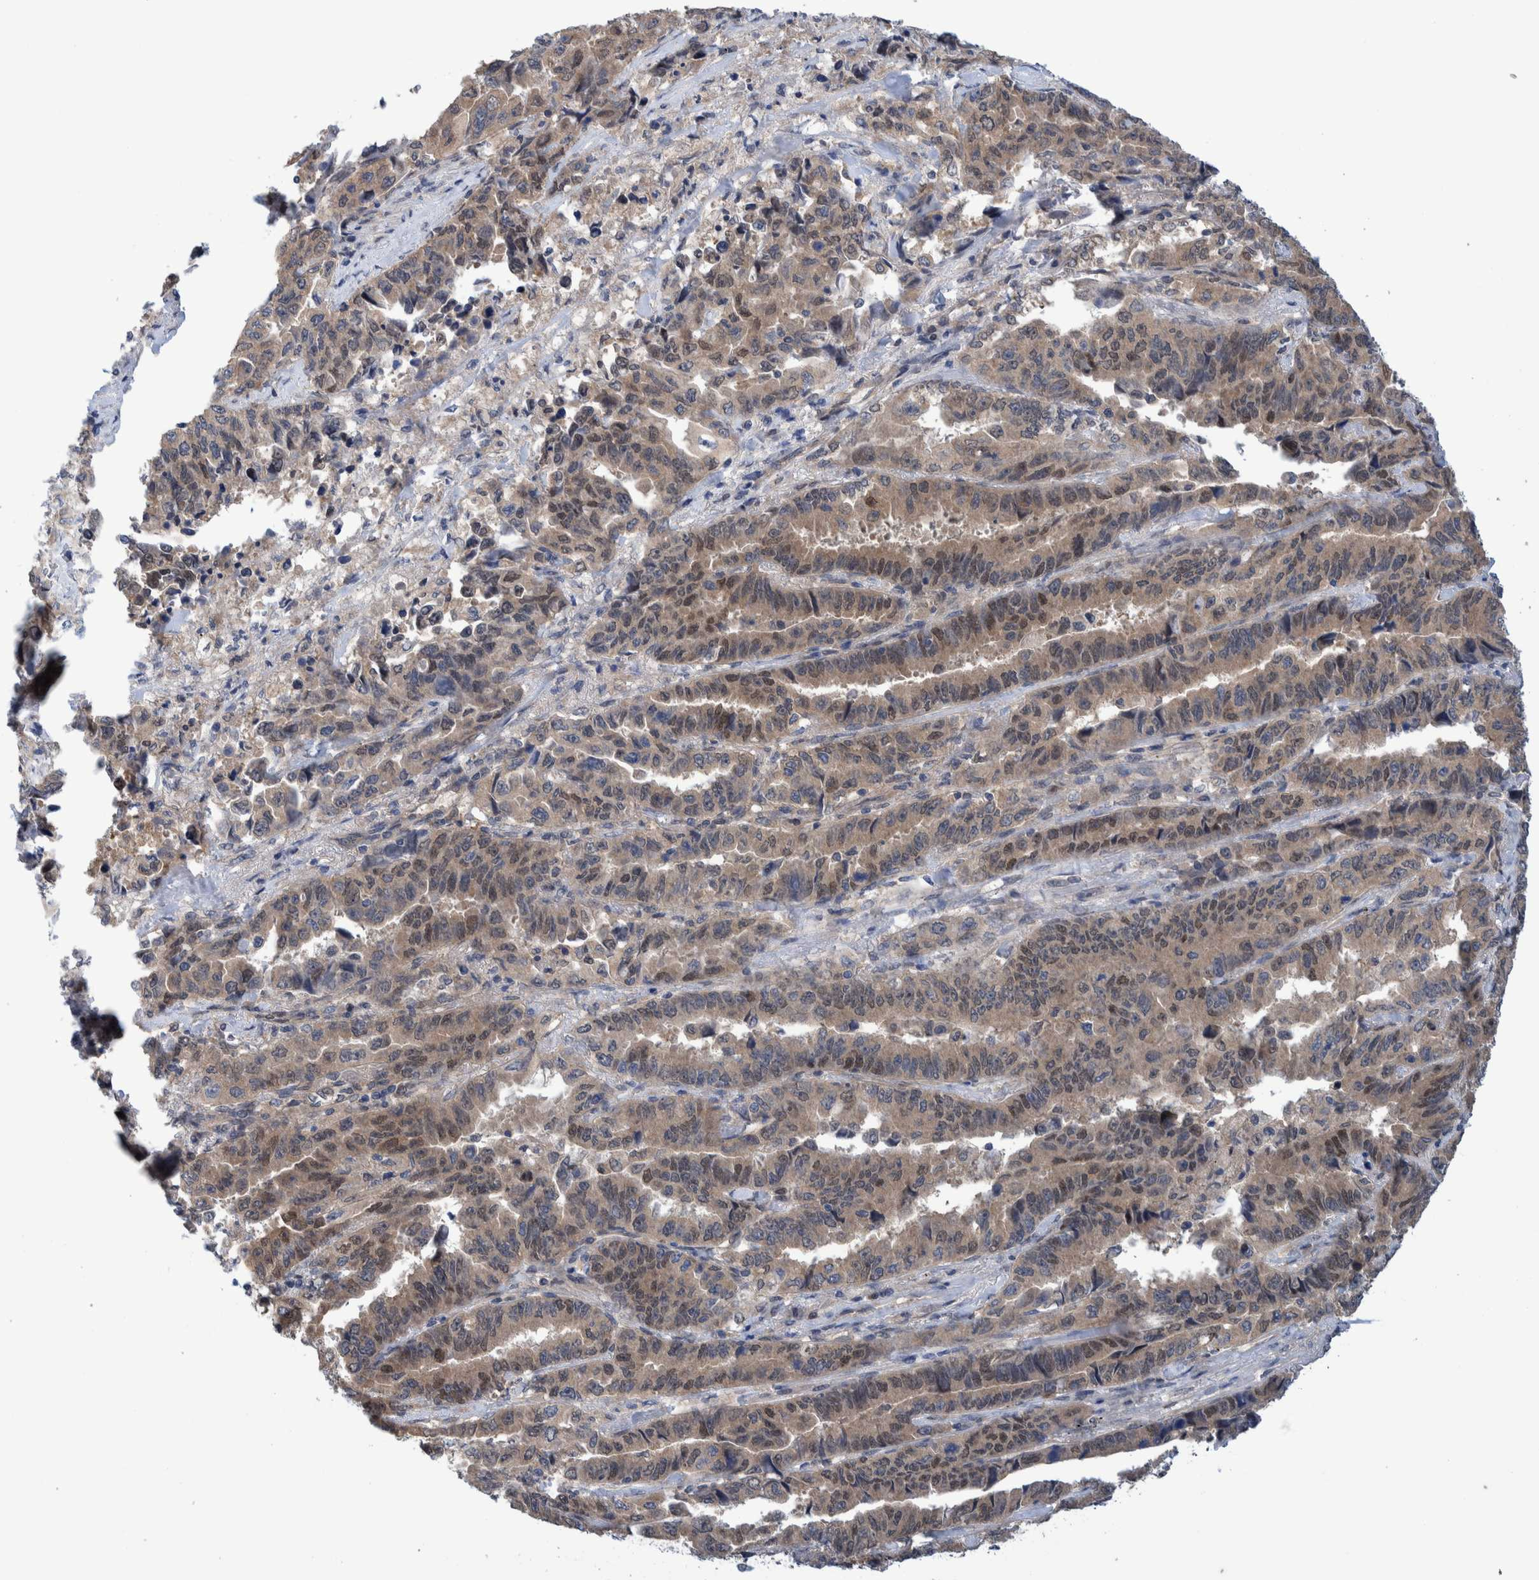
{"staining": {"intensity": "weak", "quantity": ">75%", "location": "cytoplasmic/membranous,nuclear"}, "tissue": "lung cancer", "cell_type": "Tumor cells", "image_type": "cancer", "snomed": [{"axis": "morphology", "description": "Adenocarcinoma, NOS"}, {"axis": "topography", "description": "Lung"}], "caption": "Immunohistochemistry (IHC) image of adenocarcinoma (lung) stained for a protein (brown), which exhibits low levels of weak cytoplasmic/membranous and nuclear staining in about >75% of tumor cells.", "gene": "PFAS", "patient": {"sex": "female", "age": 51}}